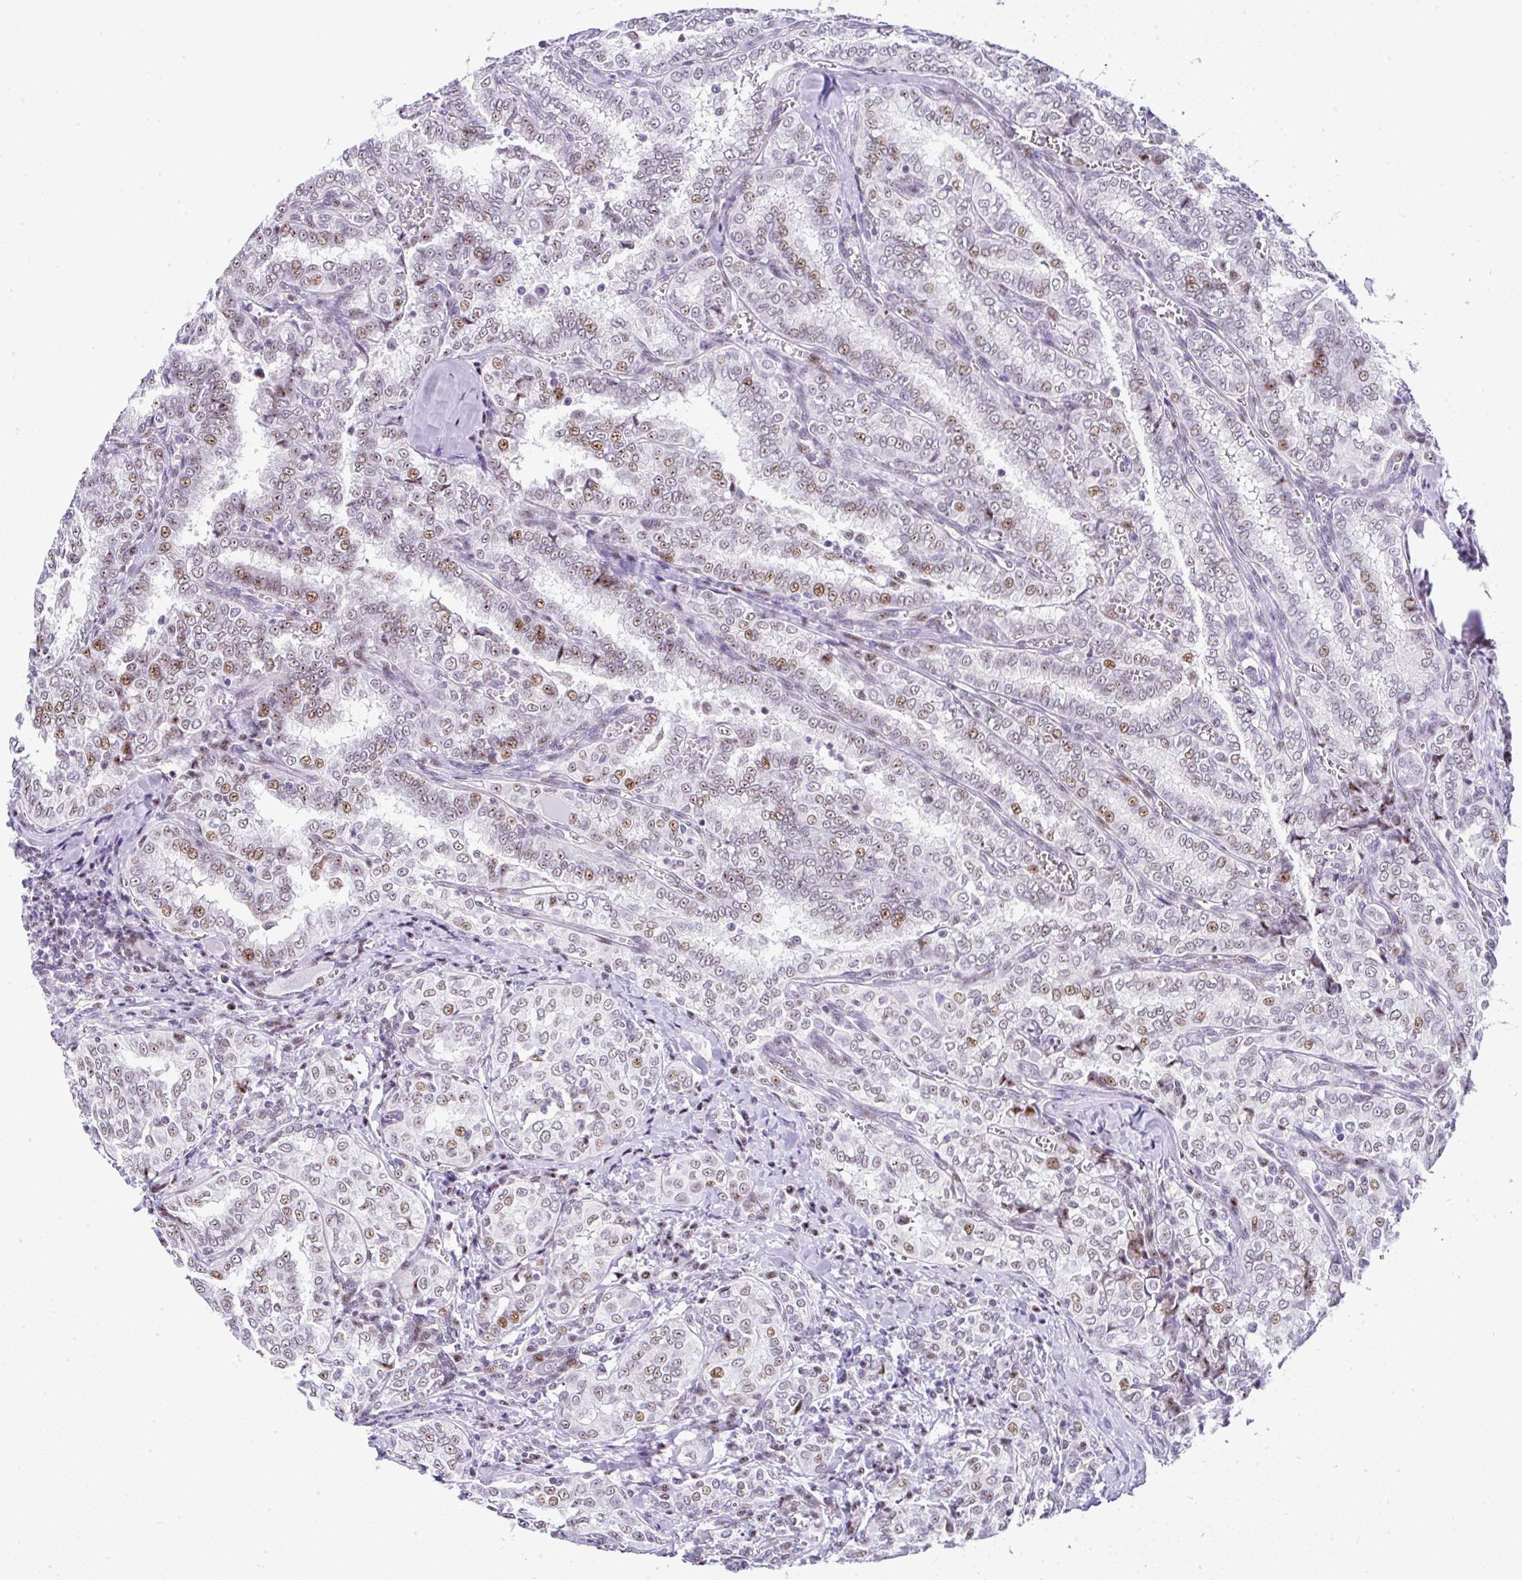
{"staining": {"intensity": "moderate", "quantity": "25%-75%", "location": "nuclear"}, "tissue": "thyroid cancer", "cell_type": "Tumor cells", "image_type": "cancer", "snomed": [{"axis": "morphology", "description": "Papillary adenocarcinoma, NOS"}, {"axis": "topography", "description": "Thyroid gland"}], "caption": "Moderate nuclear staining is appreciated in approximately 25%-75% of tumor cells in thyroid papillary adenocarcinoma. The staining was performed using DAB (3,3'-diaminobenzidine) to visualize the protein expression in brown, while the nuclei were stained in blue with hematoxylin (Magnification: 20x).", "gene": "NR1D2", "patient": {"sex": "female", "age": 30}}